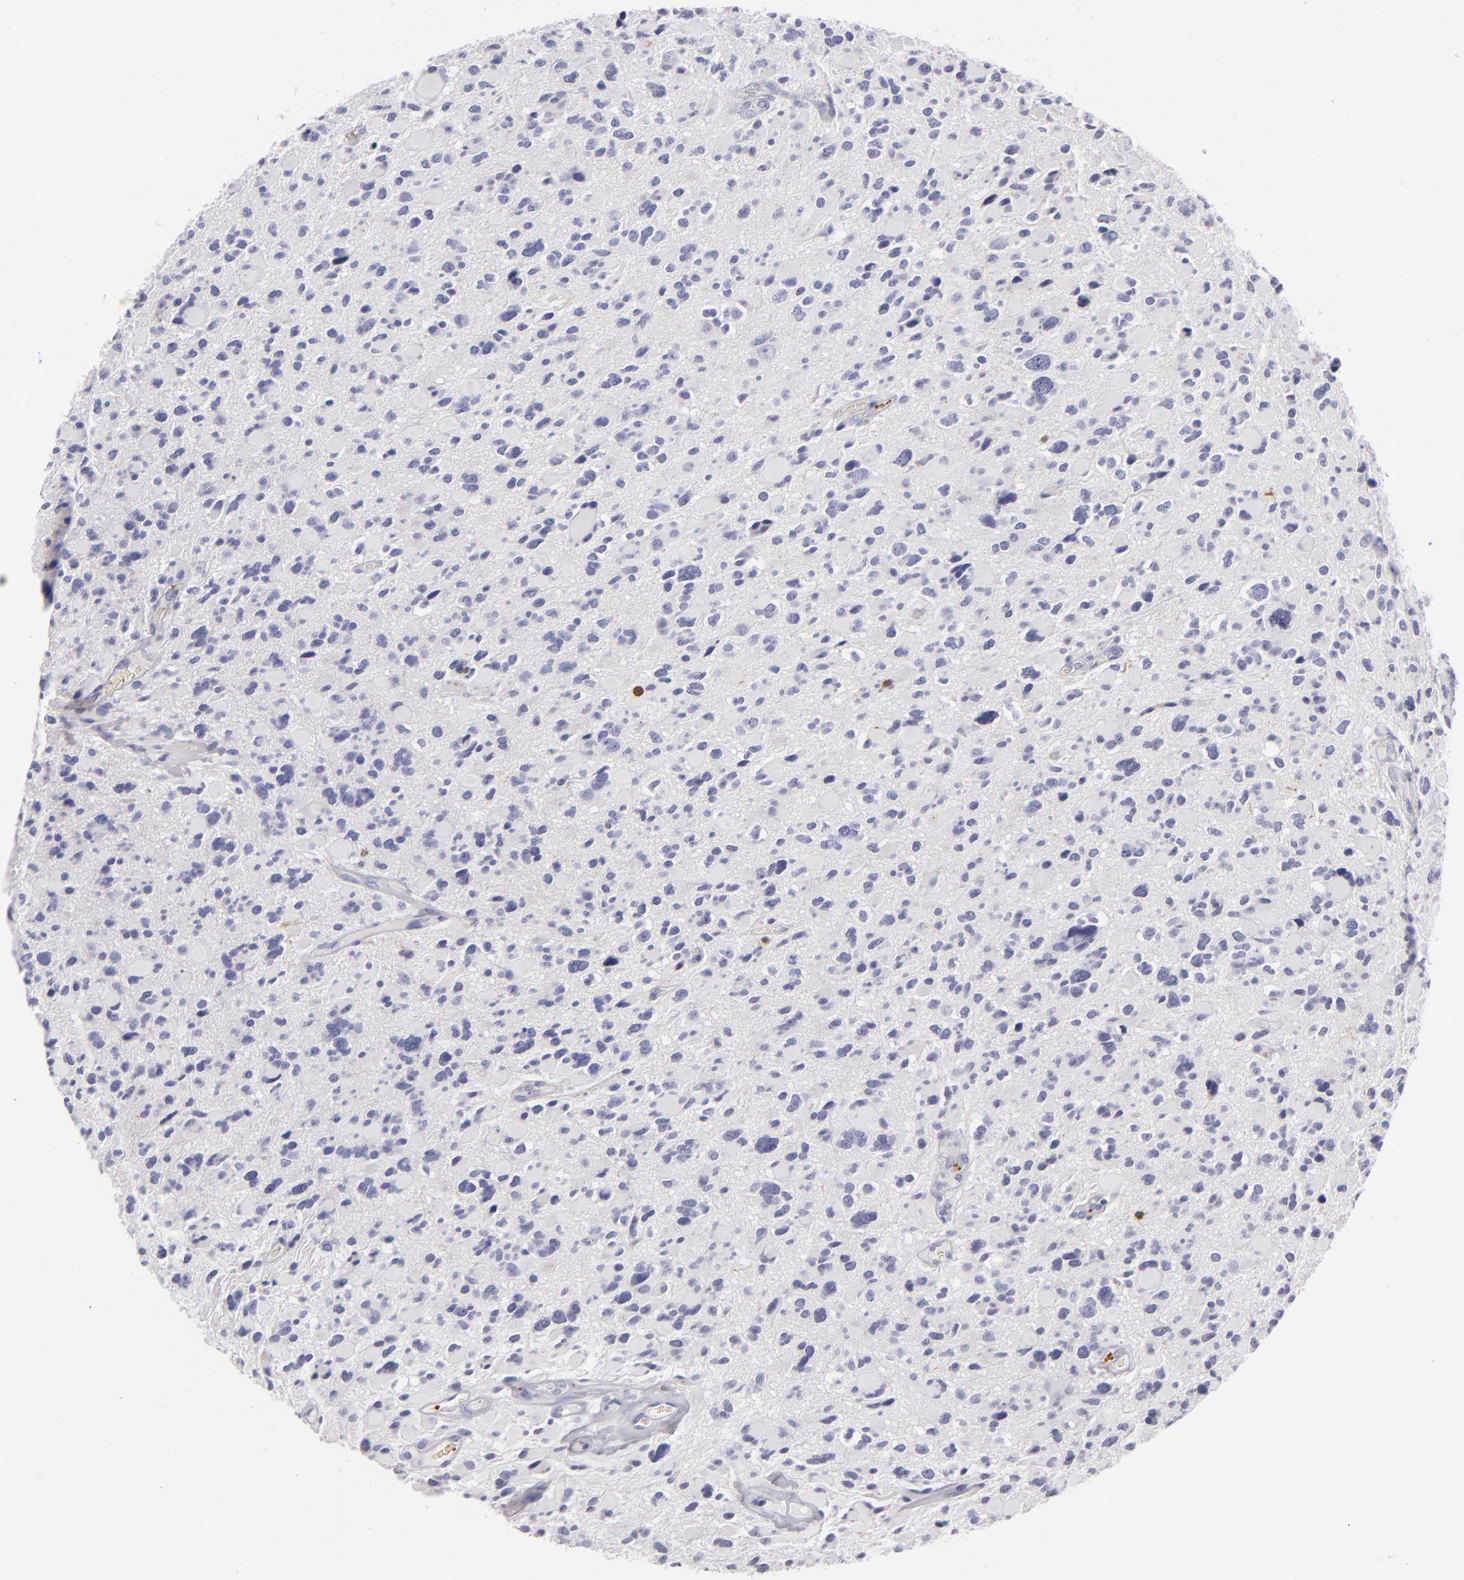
{"staining": {"intensity": "negative", "quantity": "none", "location": "none"}, "tissue": "glioma", "cell_type": "Tumor cells", "image_type": "cancer", "snomed": [{"axis": "morphology", "description": "Glioma, malignant, High grade"}, {"axis": "topography", "description": "Brain"}], "caption": "The IHC photomicrograph has no significant expression in tumor cells of malignant glioma (high-grade) tissue. Nuclei are stained in blue.", "gene": "LAT", "patient": {"sex": "female", "age": 37}}